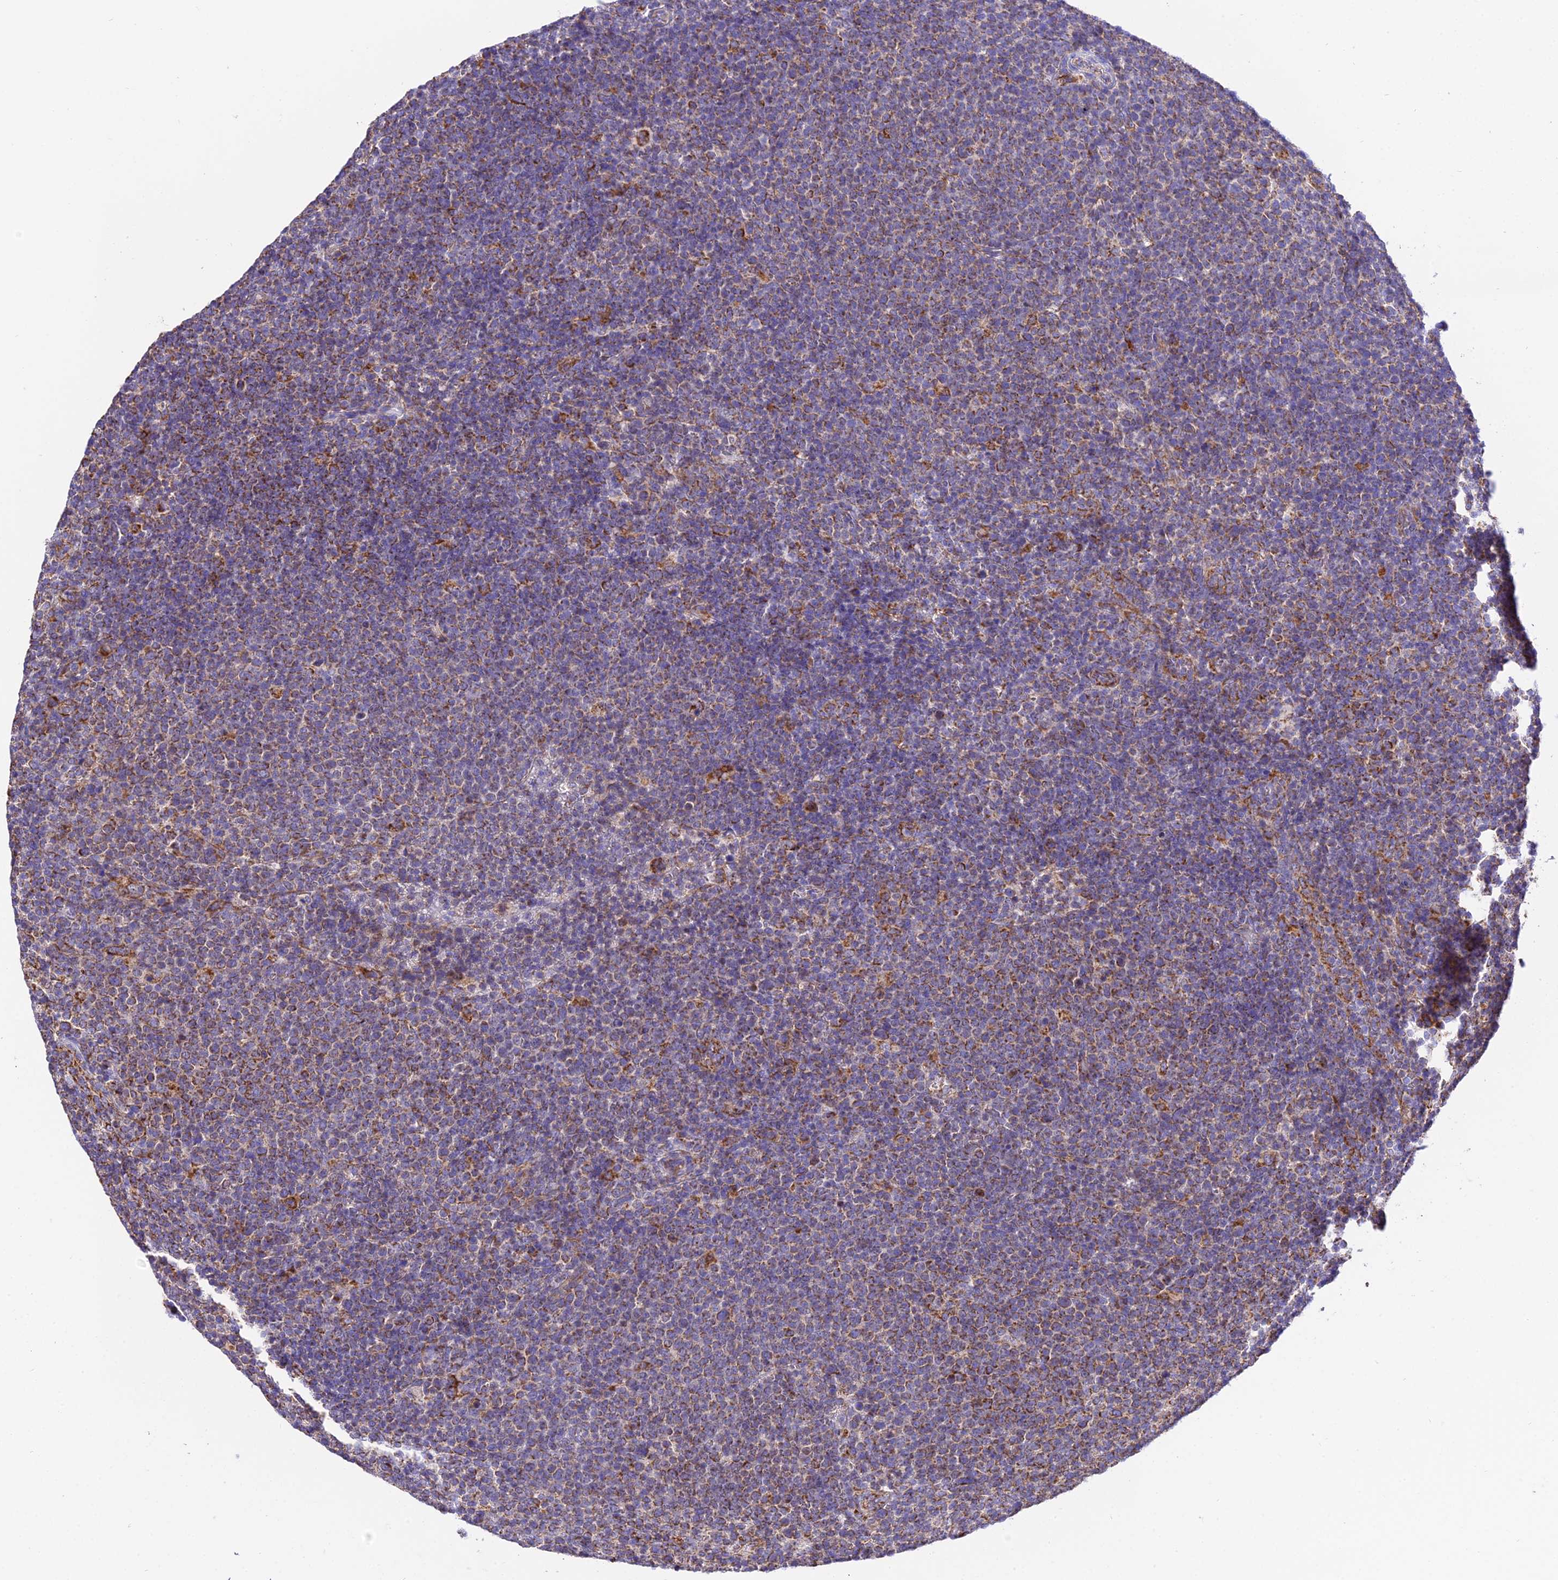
{"staining": {"intensity": "moderate", "quantity": ">75%", "location": "cytoplasmic/membranous"}, "tissue": "lymphoma", "cell_type": "Tumor cells", "image_type": "cancer", "snomed": [{"axis": "morphology", "description": "Malignant lymphoma, non-Hodgkin's type, High grade"}, {"axis": "topography", "description": "Lymph node"}], "caption": "A brown stain highlights moderate cytoplasmic/membranous positivity of a protein in high-grade malignant lymphoma, non-Hodgkin's type tumor cells.", "gene": "OCIAD1", "patient": {"sex": "male", "age": 61}}